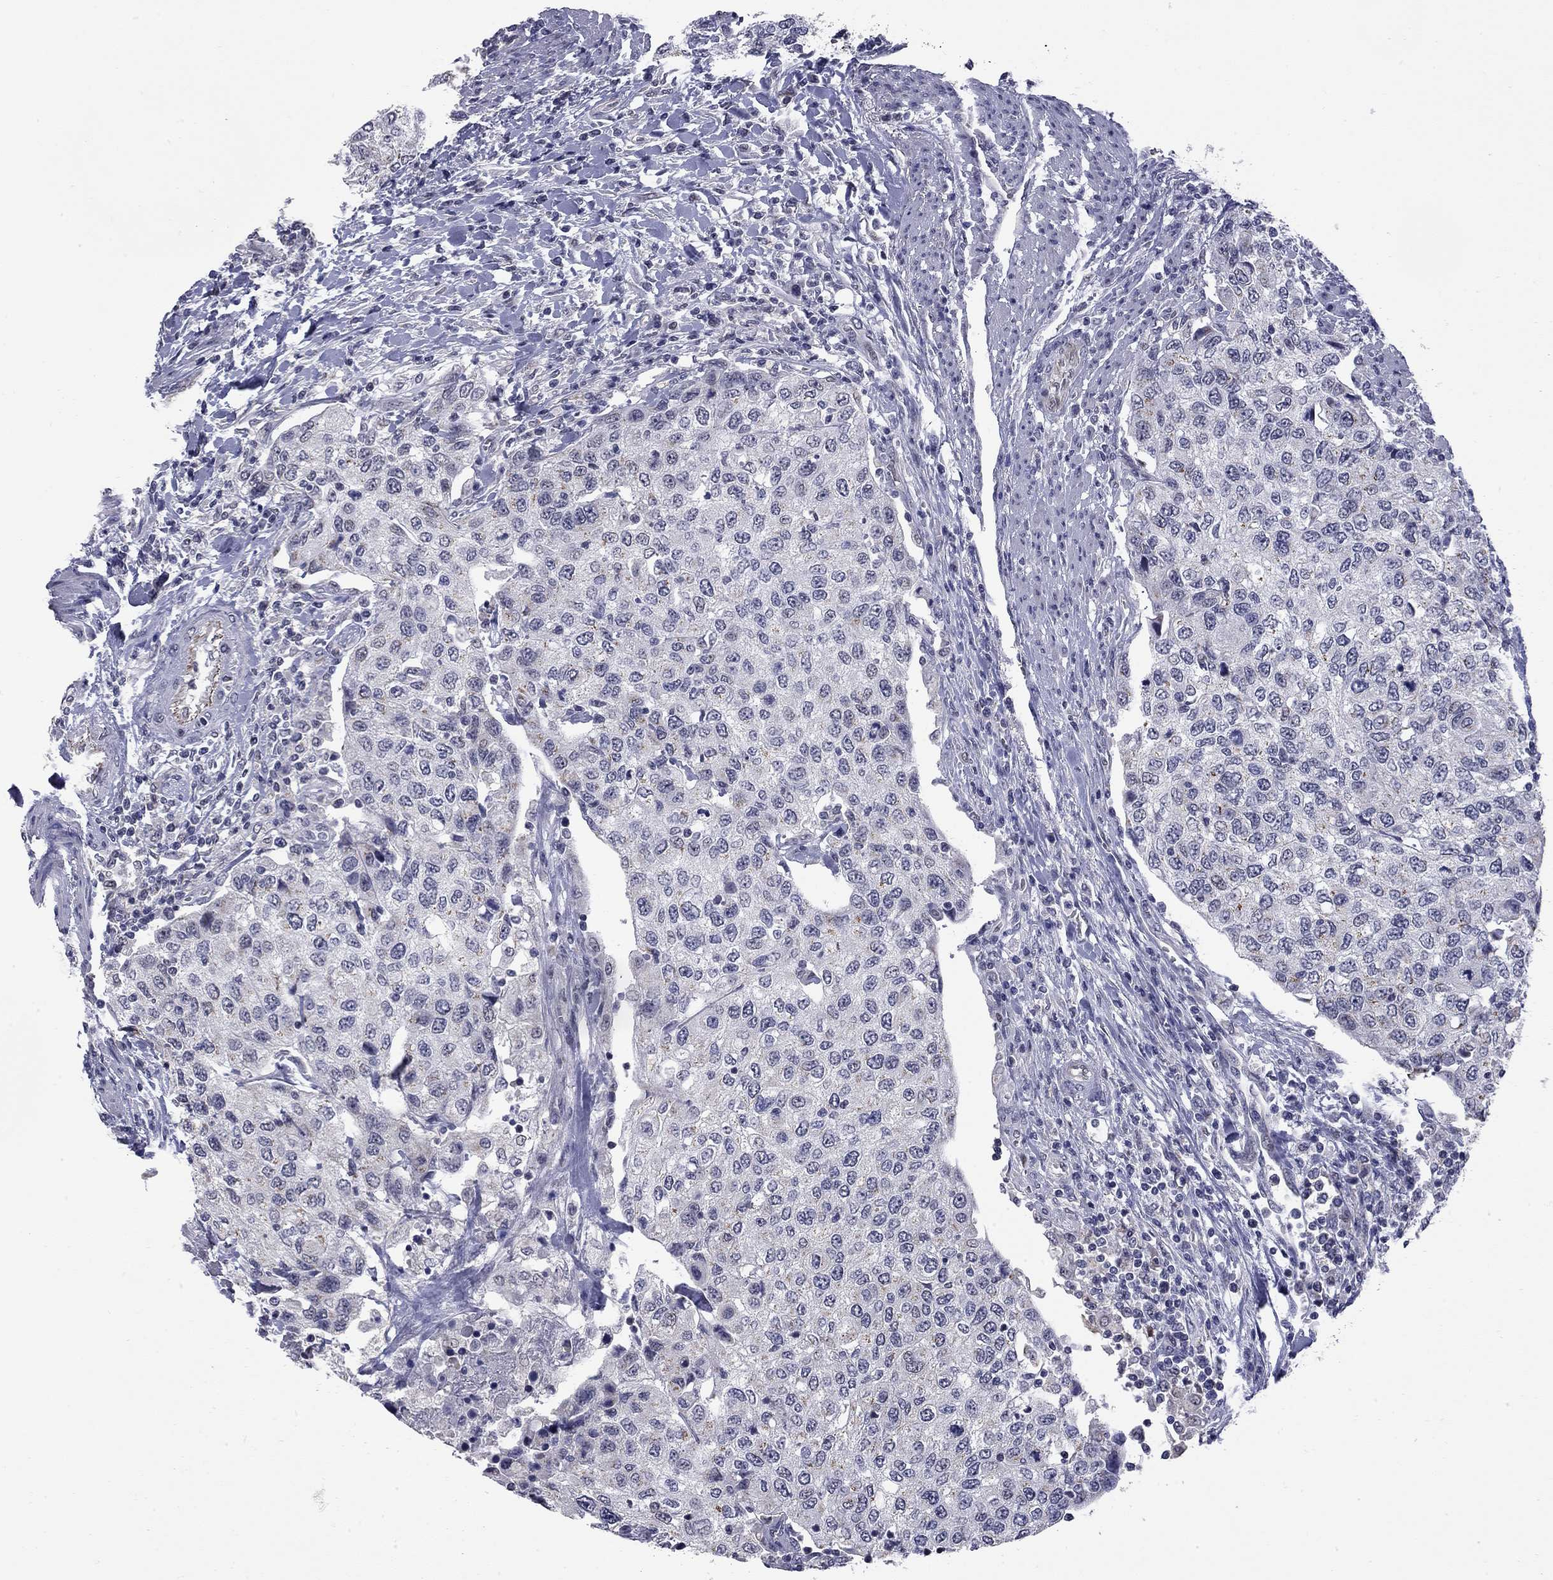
{"staining": {"intensity": "negative", "quantity": "none", "location": "none"}, "tissue": "urothelial cancer", "cell_type": "Tumor cells", "image_type": "cancer", "snomed": [{"axis": "morphology", "description": "Urothelial carcinoma, High grade"}, {"axis": "topography", "description": "Urinary bladder"}], "caption": "A photomicrograph of human high-grade urothelial carcinoma is negative for staining in tumor cells. (IHC, brightfield microscopy, high magnification).", "gene": "HTR4", "patient": {"sex": "female", "age": 78}}